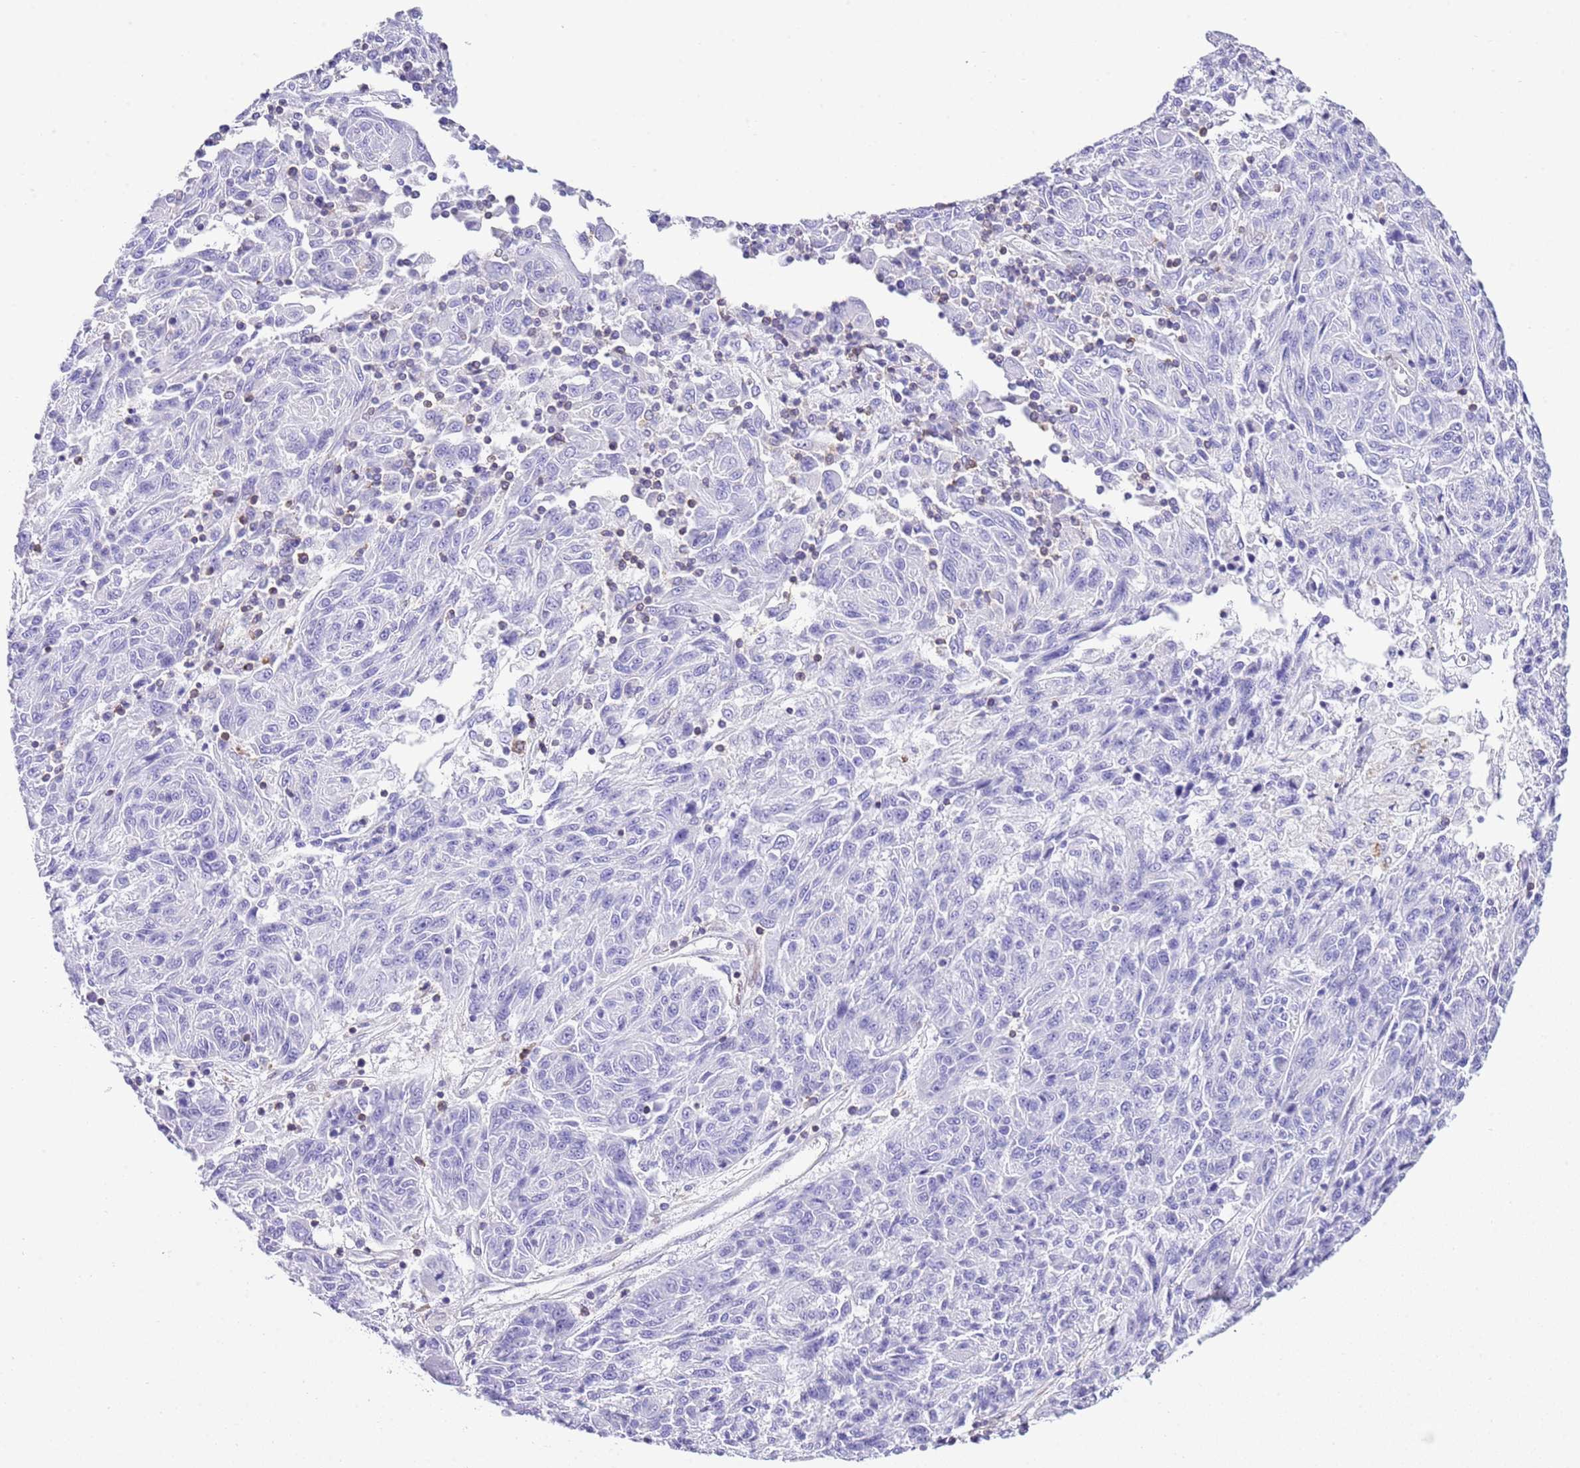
{"staining": {"intensity": "negative", "quantity": "none", "location": "none"}, "tissue": "melanoma", "cell_type": "Tumor cells", "image_type": "cancer", "snomed": [{"axis": "morphology", "description": "Malignant melanoma, NOS"}, {"axis": "topography", "description": "Skin"}], "caption": "Tumor cells show no significant staining in malignant melanoma. (DAB immunohistochemistry (IHC) with hematoxylin counter stain).", "gene": "CNN2", "patient": {"sex": "male", "age": 53}}